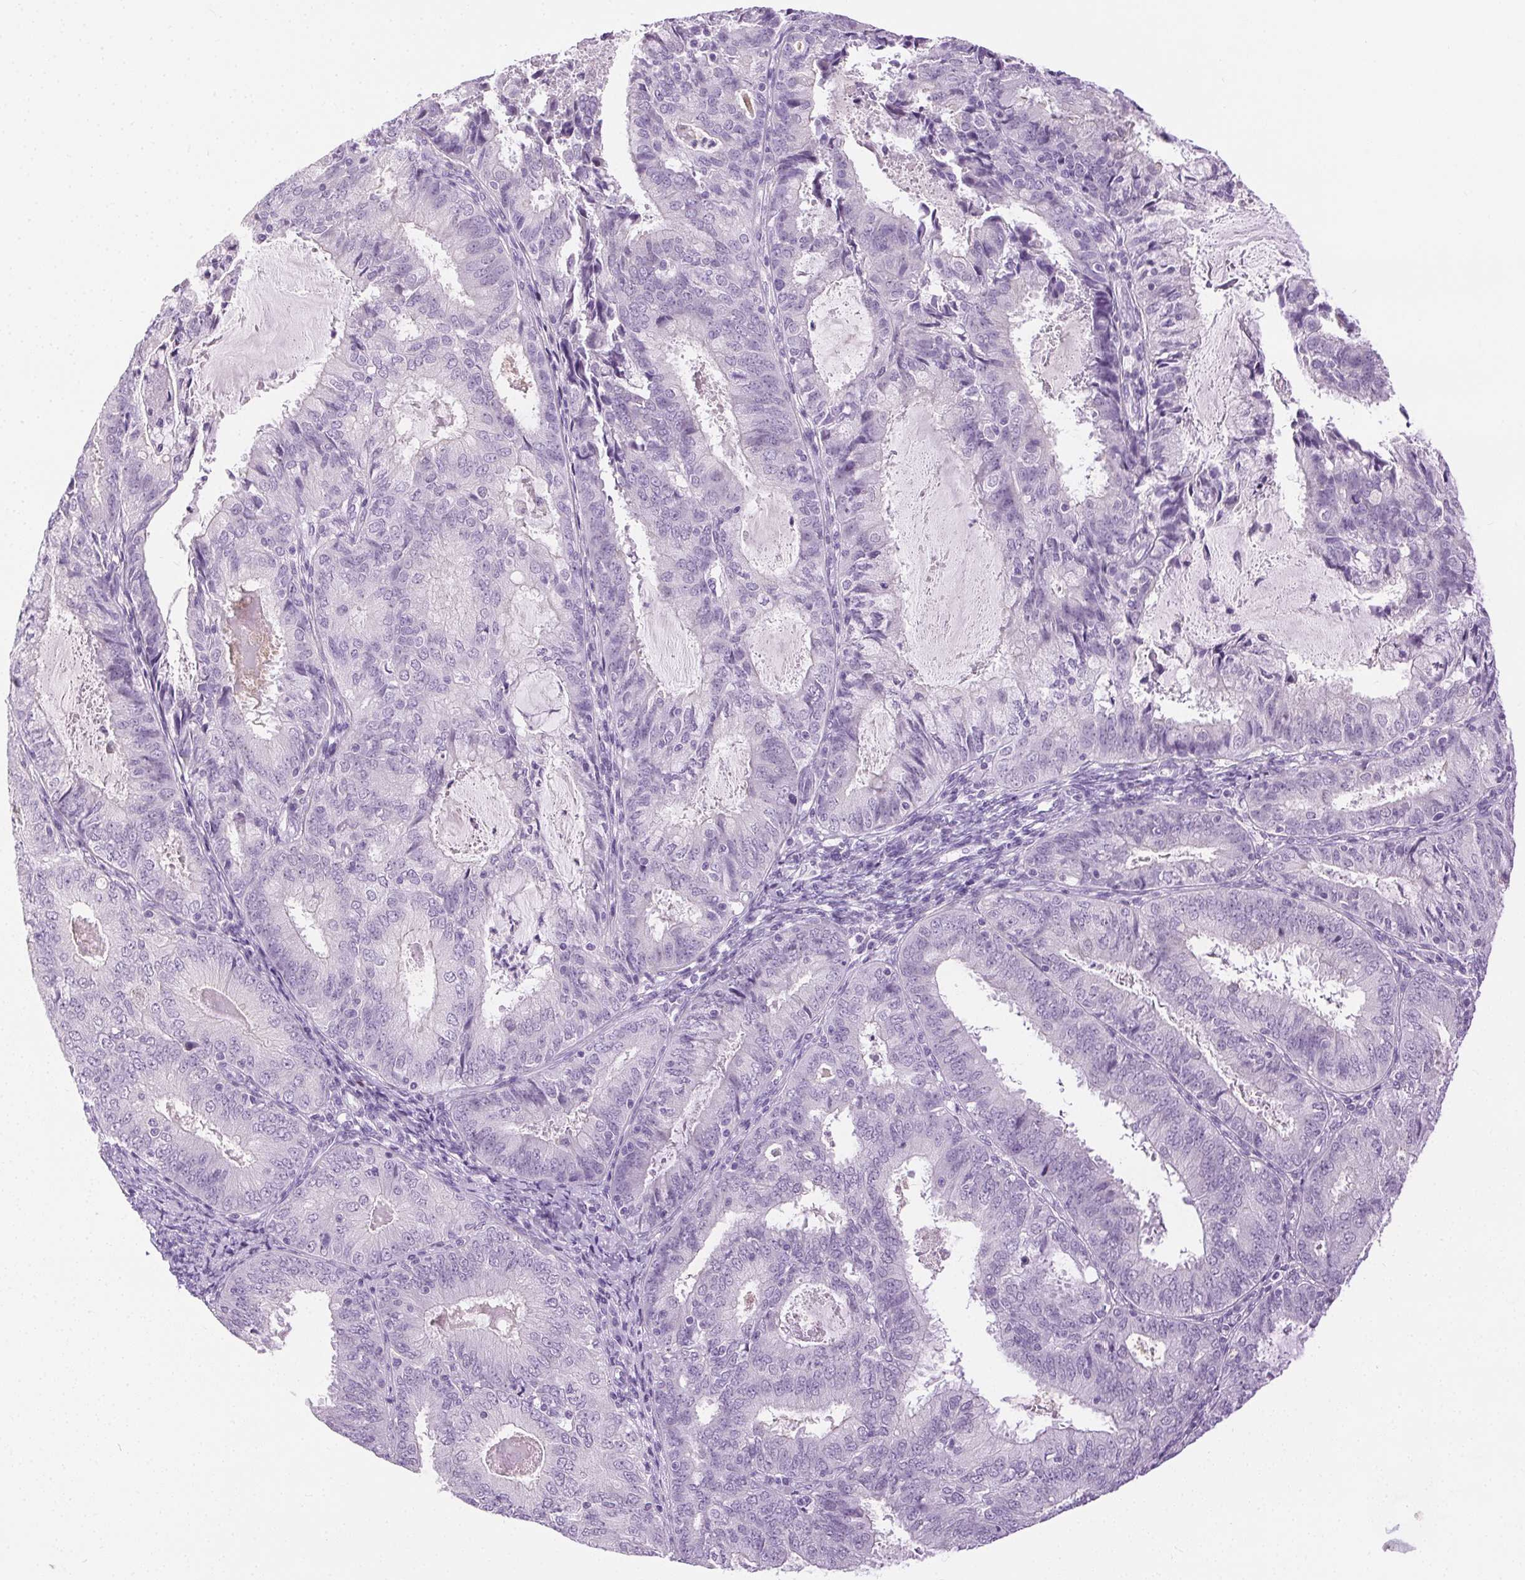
{"staining": {"intensity": "negative", "quantity": "none", "location": "none"}, "tissue": "endometrial cancer", "cell_type": "Tumor cells", "image_type": "cancer", "snomed": [{"axis": "morphology", "description": "Adenocarcinoma, NOS"}, {"axis": "topography", "description": "Endometrium"}], "caption": "Immunohistochemical staining of human endometrial adenocarcinoma exhibits no significant positivity in tumor cells.", "gene": "C20orf85", "patient": {"sex": "female", "age": 57}}